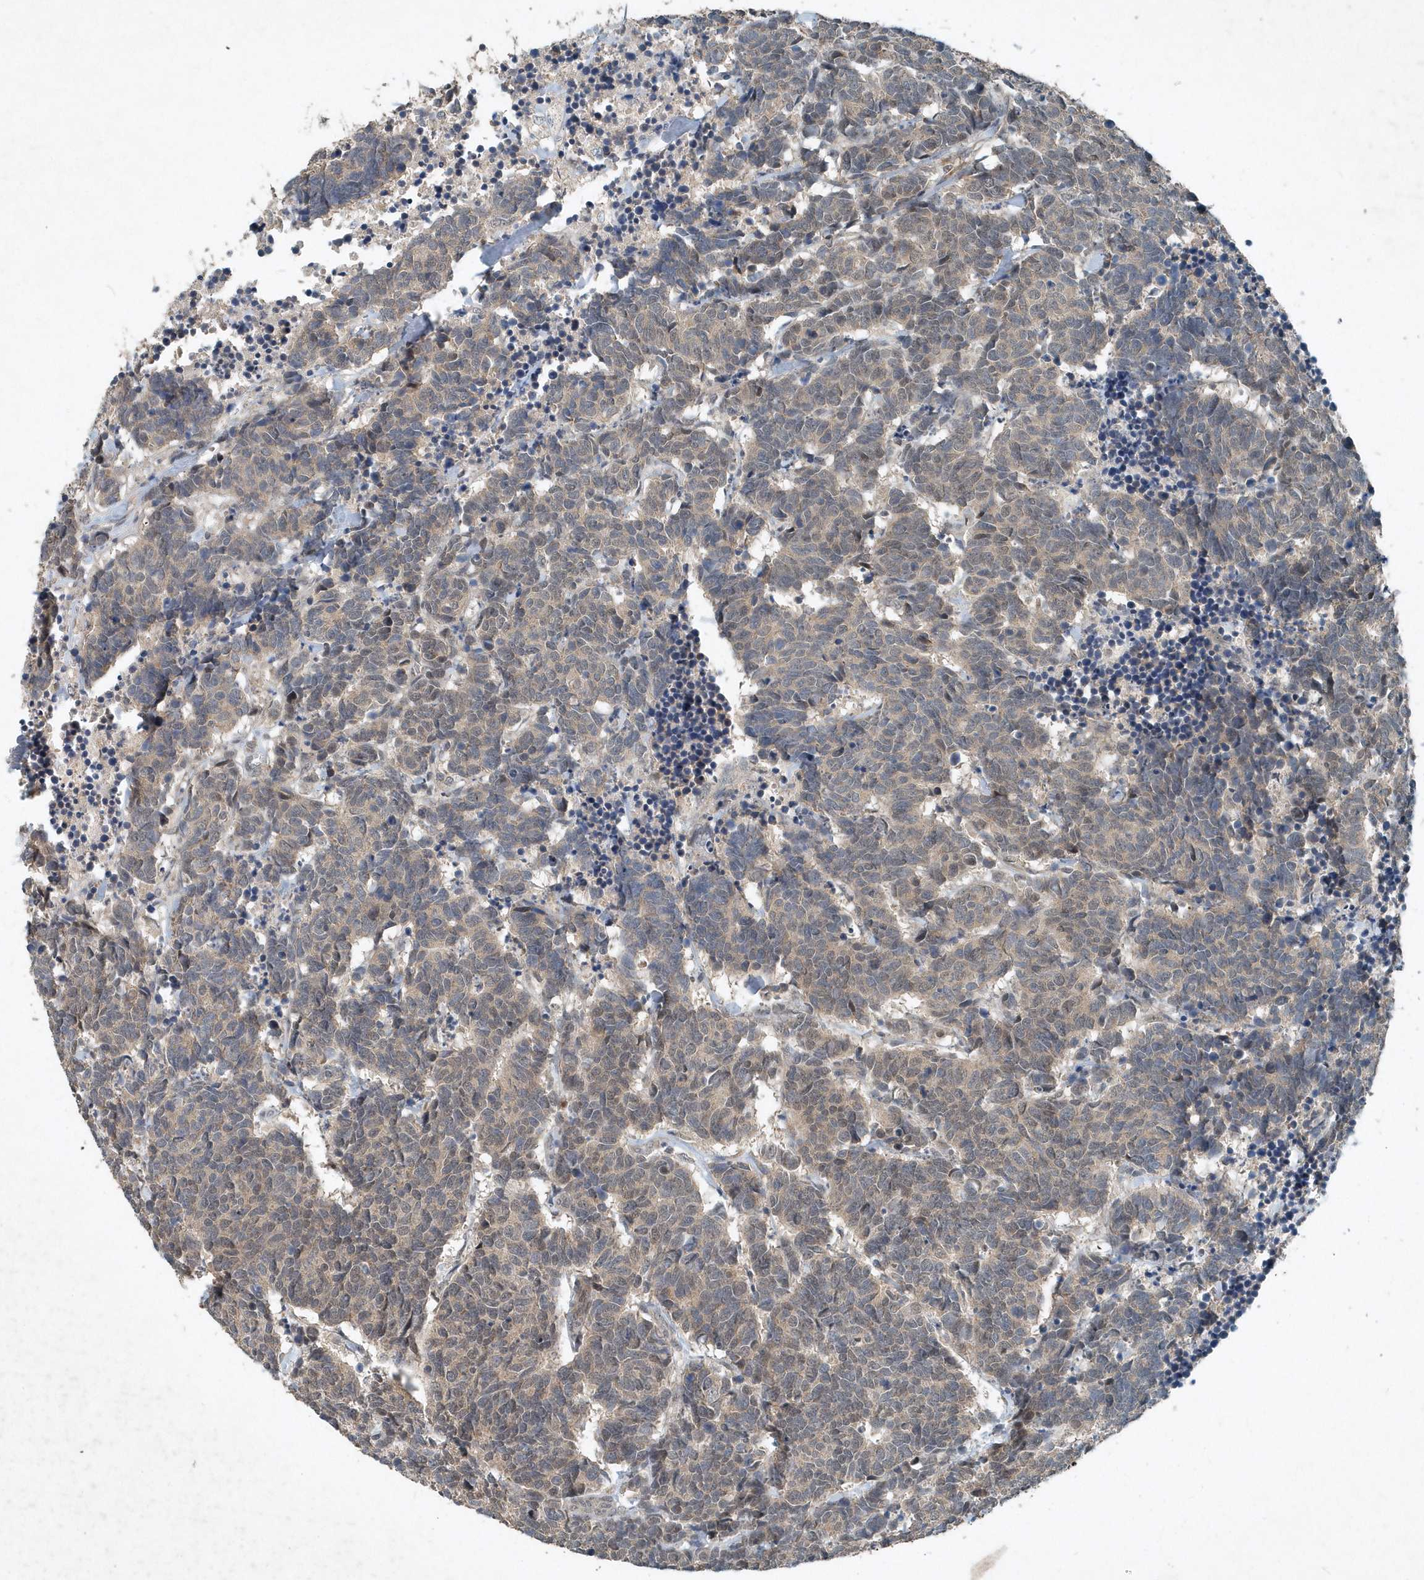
{"staining": {"intensity": "weak", "quantity": "25%-75%", "location": "cytoplasmic/membranous"}, "tissue": "carcinoid", "cell_type": "Tumor cells", "image_type": "cancer", "snomed": [{"axis": "morphology", "description": "Carcinoma, NOS"}, {"axis": "morphology", "description": "Carcinoid, malignant, NOS"}, {"axis": "topography", "description": "Urinary bladder"}], "caption": "IHC (DAB) staining of human carcinoma shows weak cytoplasmic/membranous protein staining in approximately 25%-75% of tumor cells.", "gene": "SCFD2", "patient": {"sex": "male", "age": 57}}